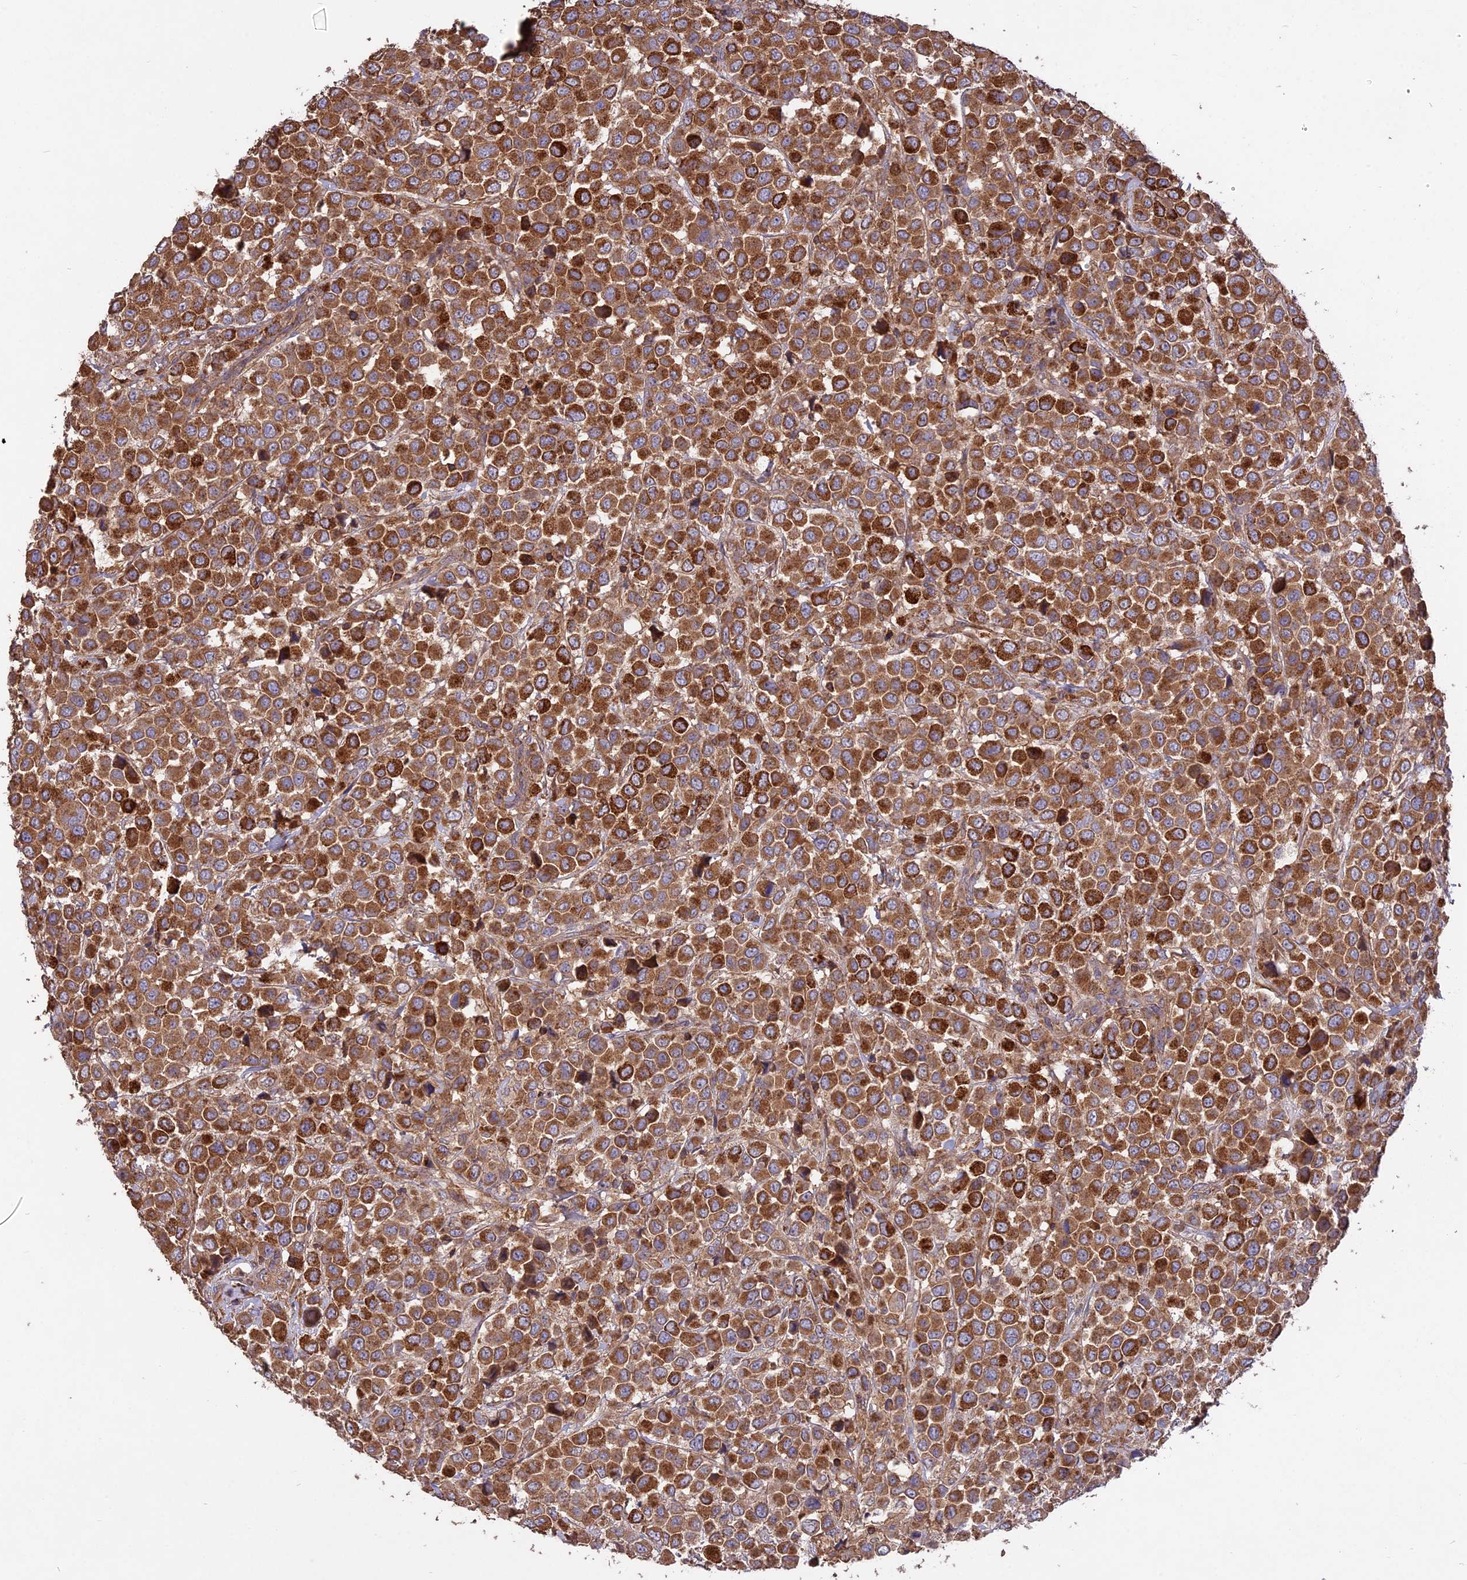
{"staining": {"intensity": "strong", "quantity": ">75%", "location": "cytoplasmic/membranous"}, "tissue": "breast cancer", "cell_type": "Tumor cells", "image_type": "cancer", "snomed": [{"axis": "morphology", "description": "Duct carcinoma"}, {"axis": "topography", "description": "Breast"}], "caption": "DAB (3,3'-diaminobenzidine) immunohistochemical staining of breast cancer (infiltrating ductal carcinoma) shows strong cytoplasmic/membranous protein staining in approximately >75% of tumor cells. (IHC, brightfield microscopy, high magnification).", "gene": "NUDT8", "patient": {"sex": "female", "age": 61}}